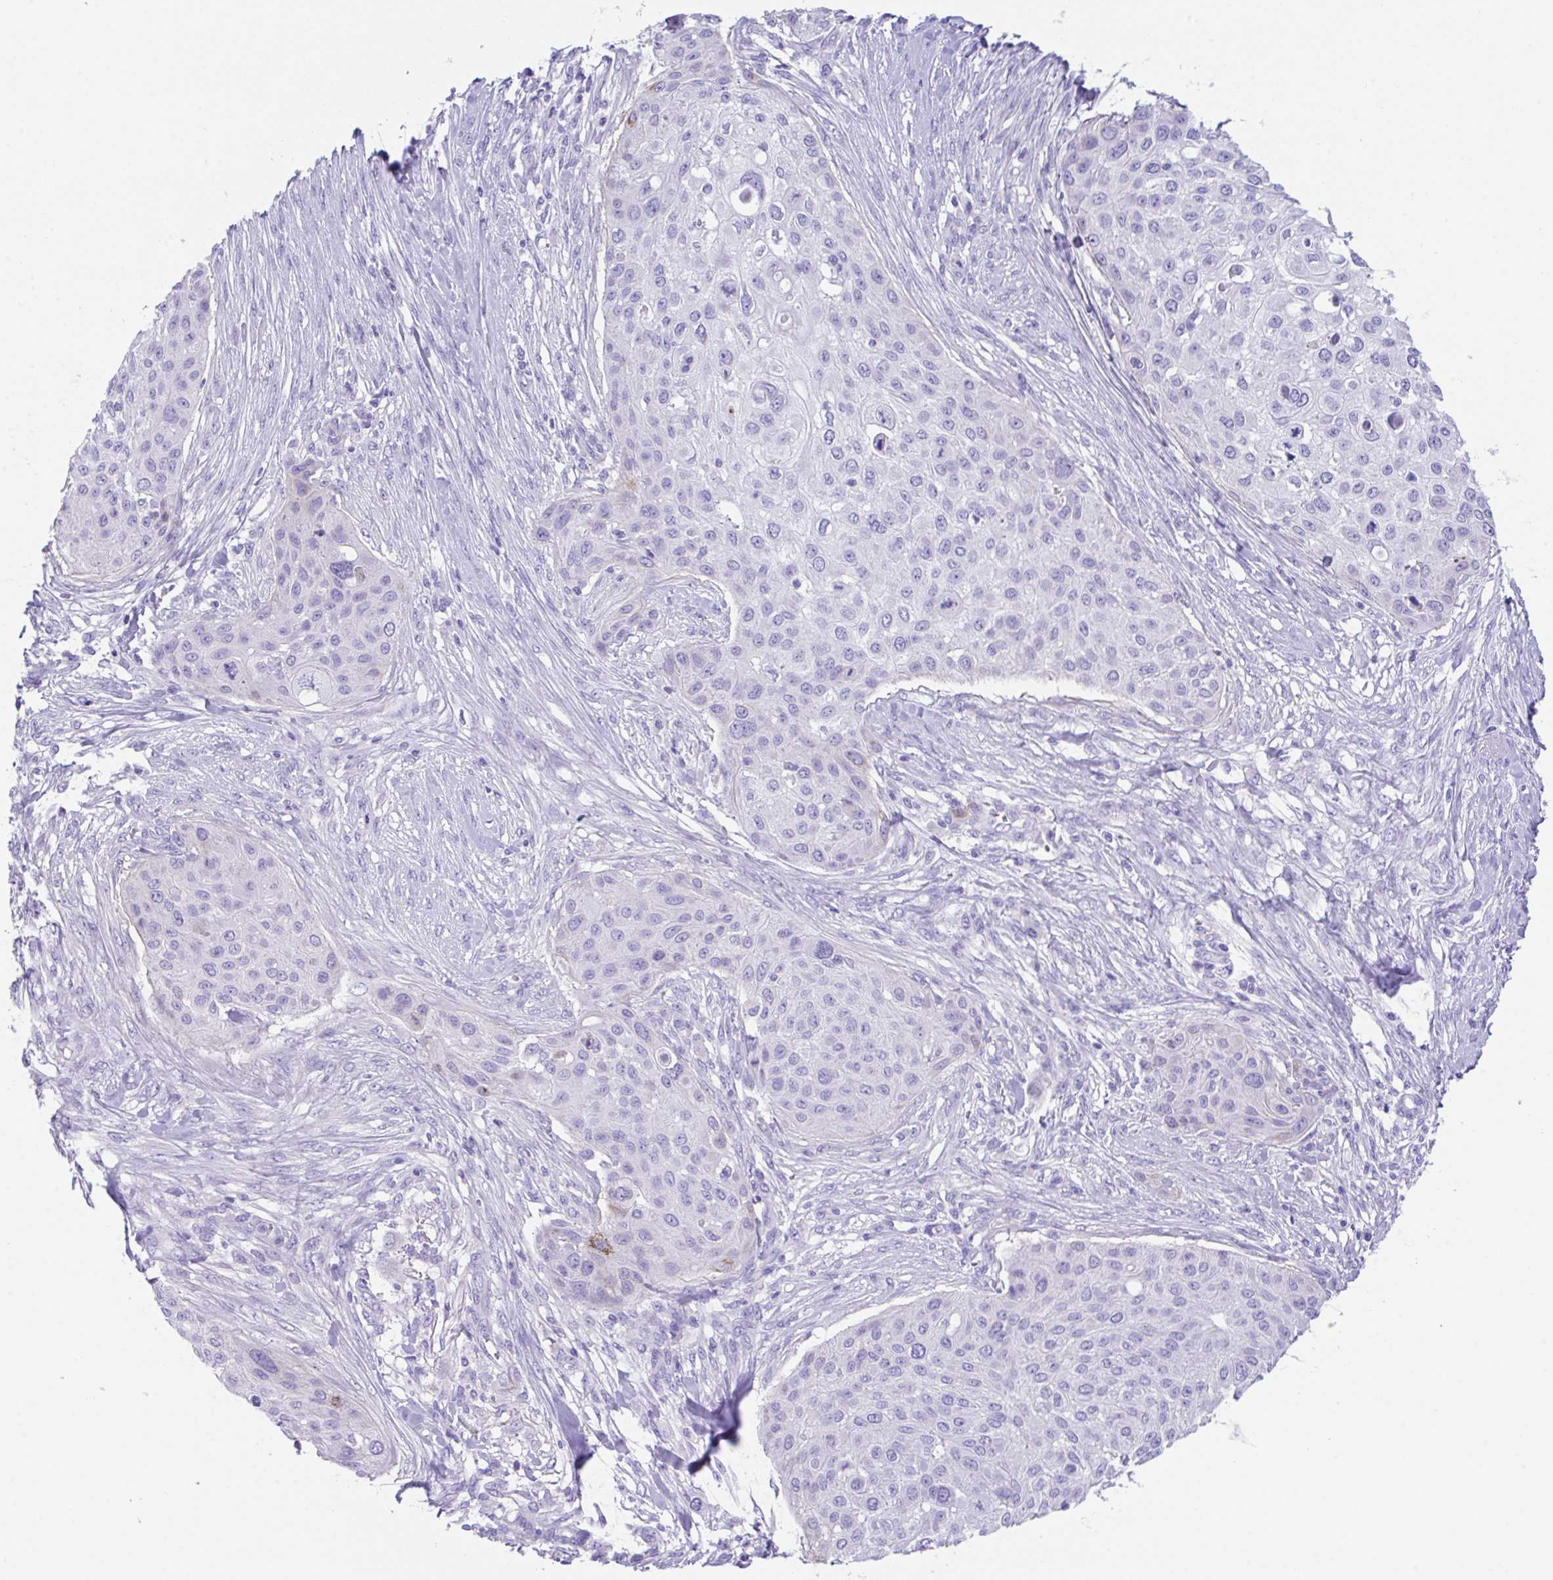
{"staining": {"intensity": "negative", "quantity": "none", "location": "none"}, "tissue": "skin cancer", "cell_type": "Tumor cells", "image_type": "cancer", "snomed": [{"axis": "morphology", "description": "Squamous cell carcinoma, NOS"}, {"axis": "topography", "description": "Skin"}], "caption": "Skin cancer (squamous cell carcinoma) stained for a protein using immunohistochemistry demonstrates no positivity tumor cells.", "gene": "SLC16A6", "patient": {"sex": "female", "age": 87}}